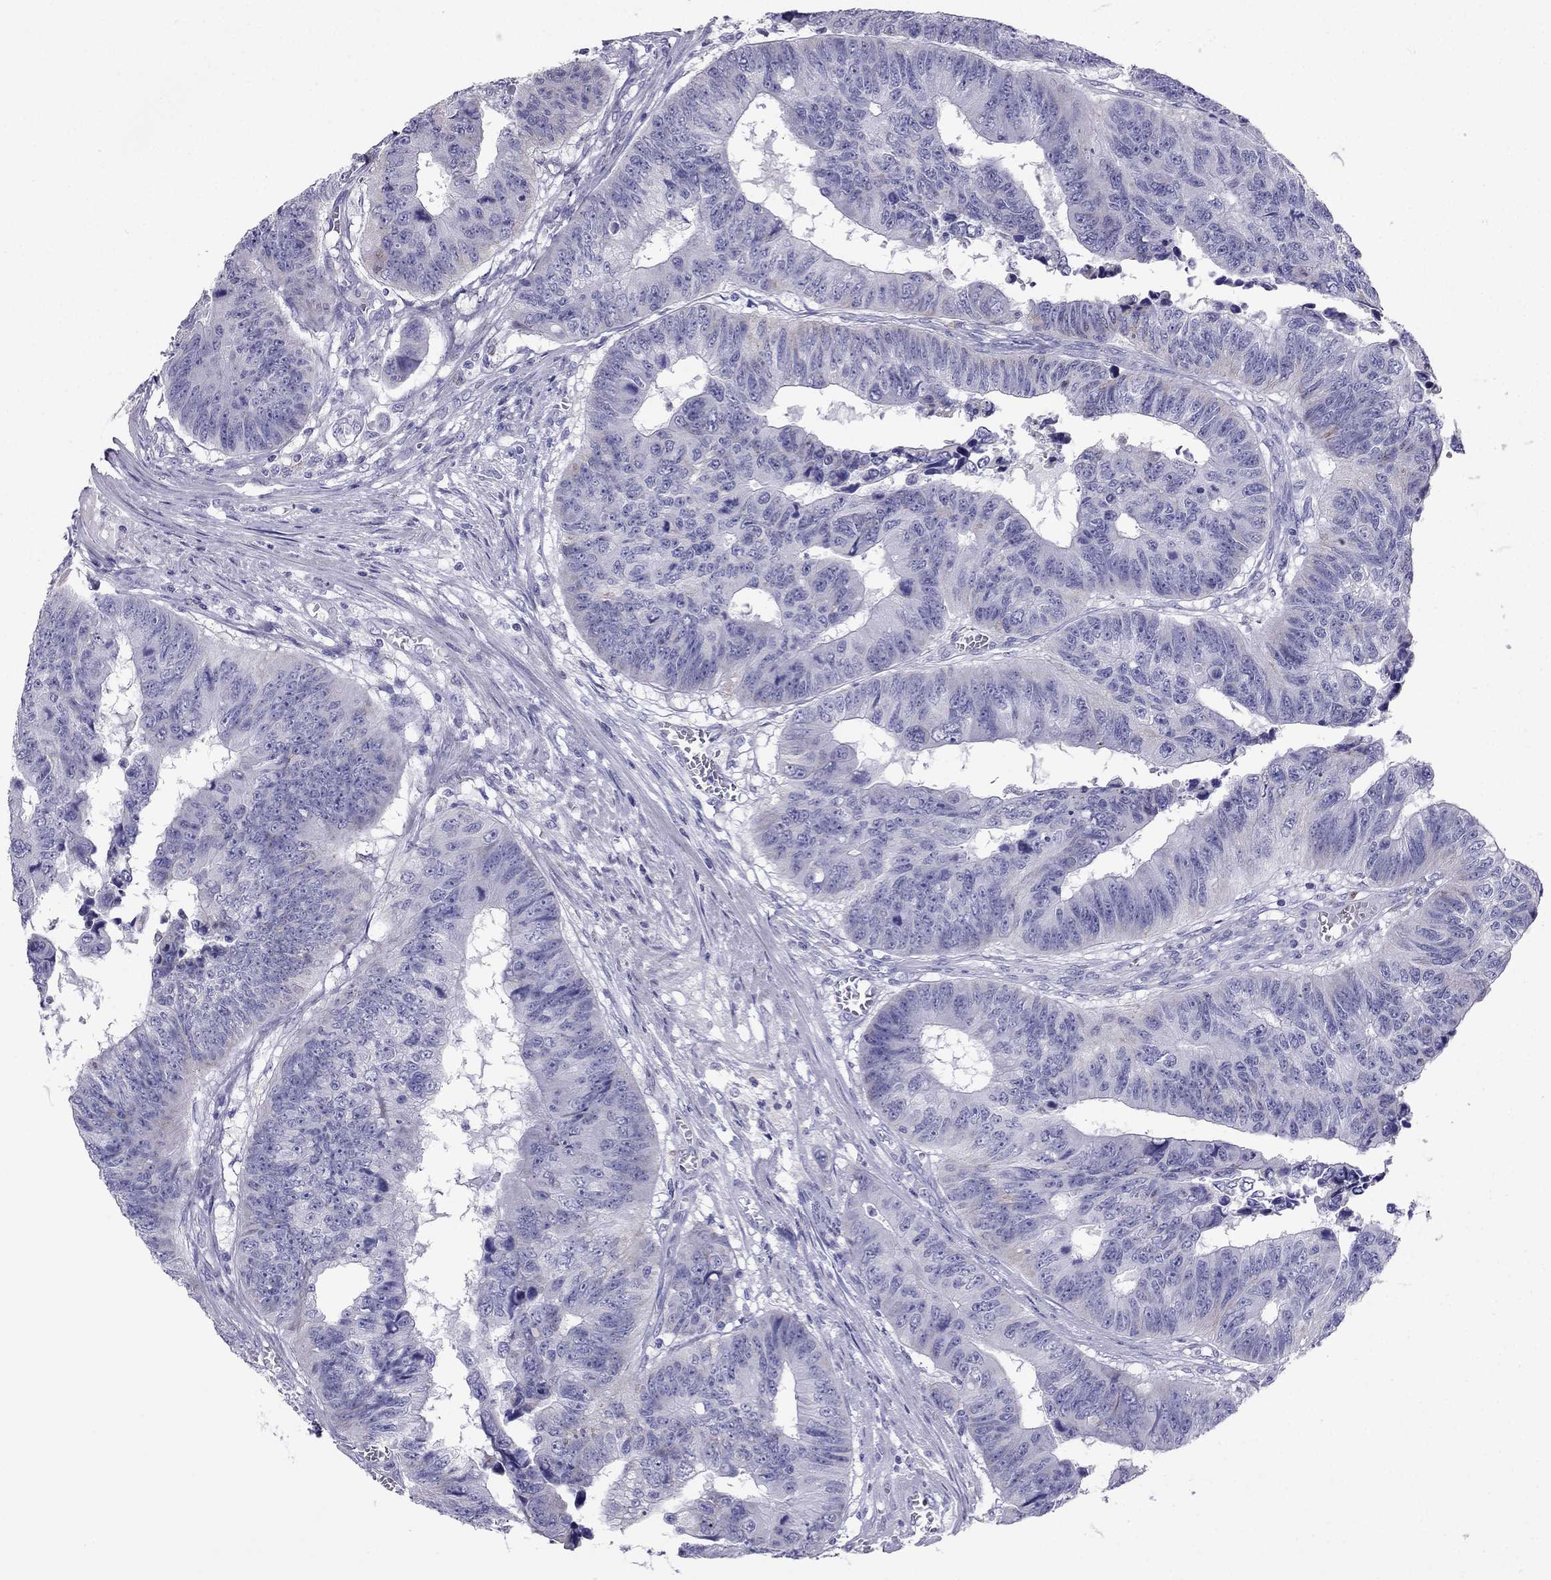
{"staining": {"intensity": "negative", "quantity": "none", "location": "none"}, "tissue": "colorectal cancer", "cell_type": "Tumor cells", "image_type": "cancer", "snomed": [{"axis": "morphology", "description": "Adenocarcinoma, NOS"}, {"axis": "topography", "description": "Rectum"}], "caption": "This photomicrograph is of adenocarcinoma (colorectal) stained with IHC to label a protein in brown with the nuclei are counter-stained blue. There is no staining in tumor cells. The staining was performed using DAB (3,3'-diaminobenzidine) to visualize the protein expression in brown, while the nuclei were stained in blue with hematoxylin (Magnification: 20x).", "gene": "MAEL", "patient": {"sex": "female", "age": 85}}